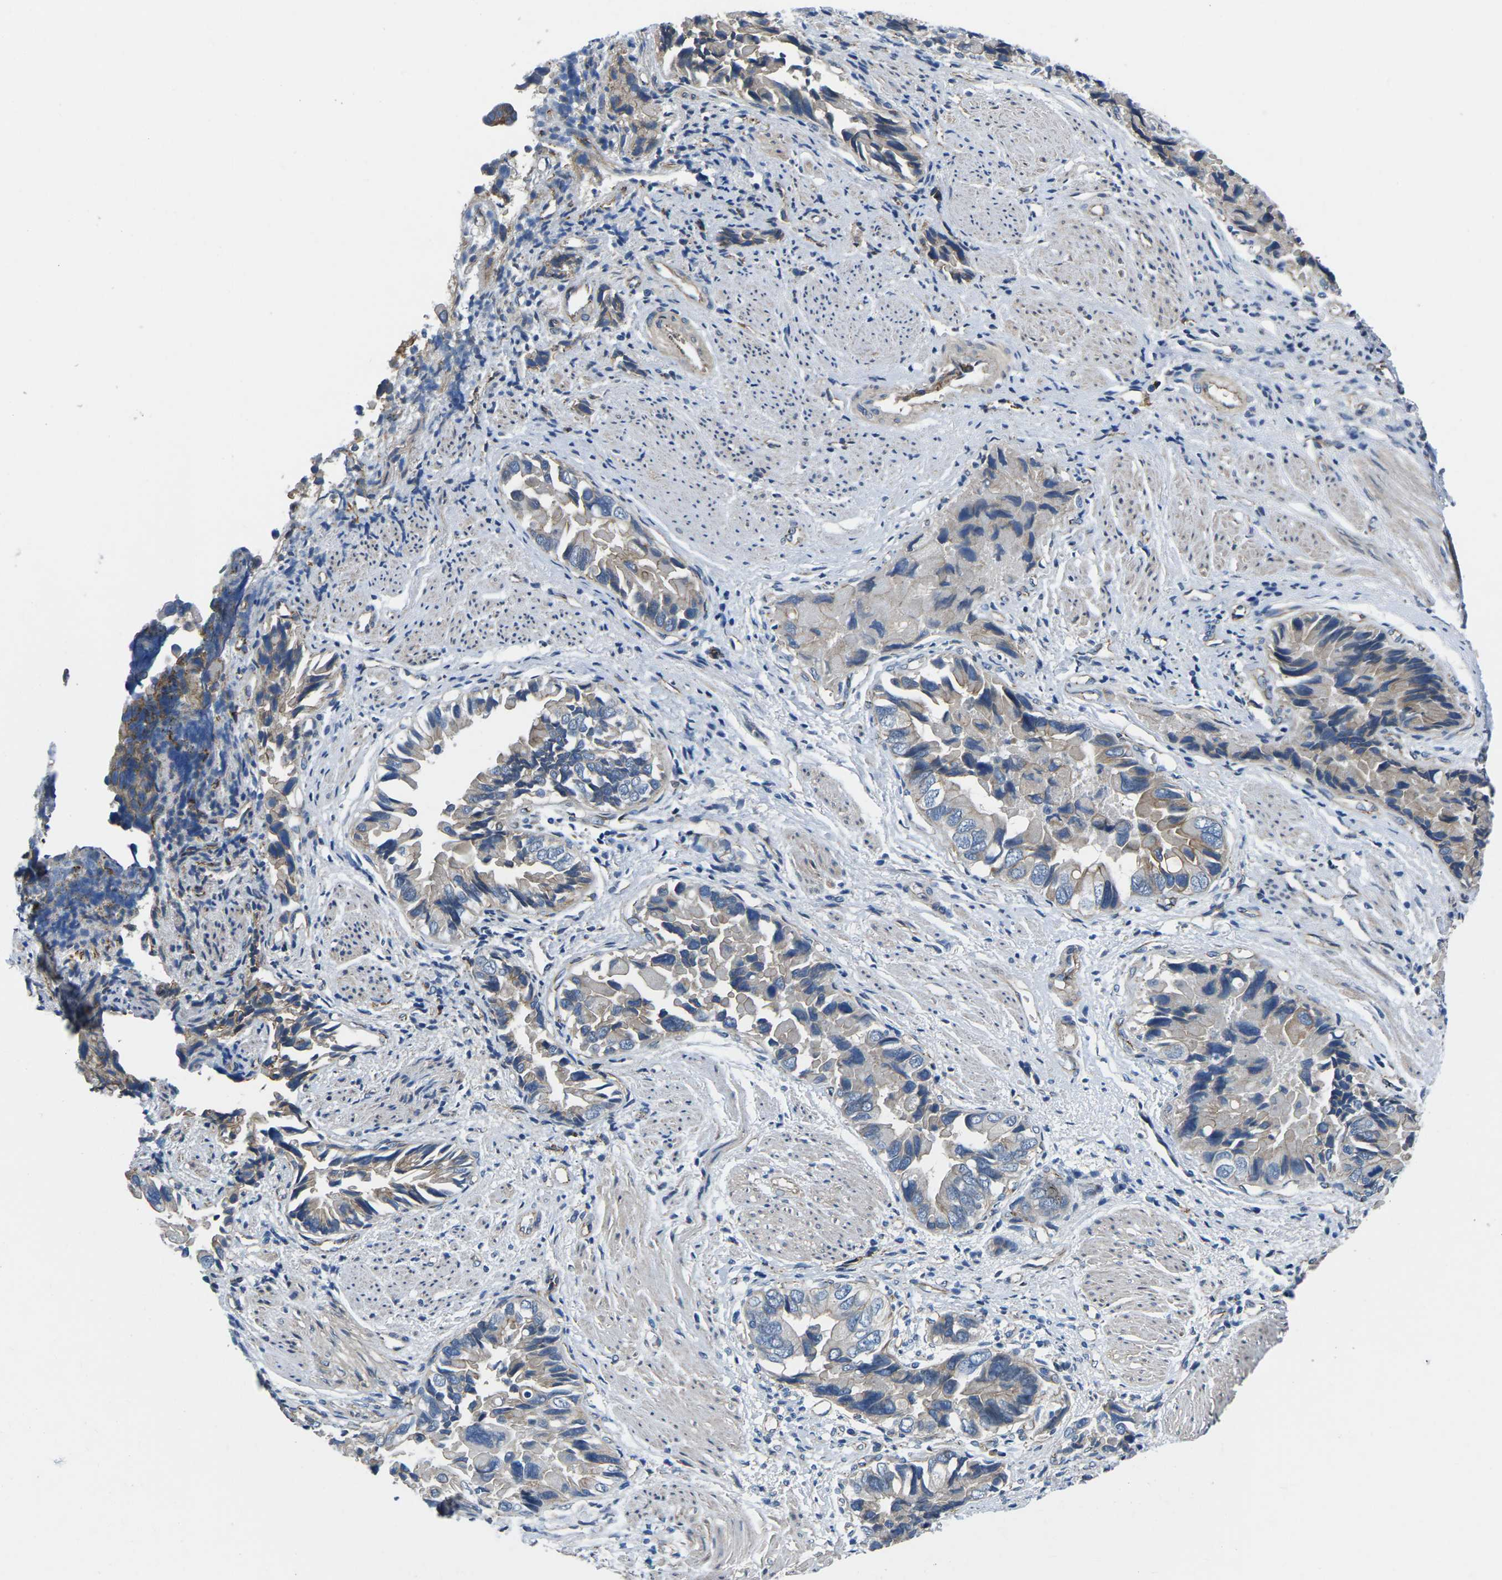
{"staining": {"intensity": "negative", "quantity": "none", "location": "none"}, "tissue": "liver cancer", "cell_type": "Tumor cells", "image_type": "cancer", "snomed": [{"axis": "morphology", "description": "Cholangiocarcinoma"}, {"axis": "topography", "description": "Liver"}], "caption": "A high-resolution histopathology image shows immunohistochemistry (IHC) staining of cholangiocarcinoma (liver), which shows no significant staining in tumor cells.", "gene": "CTNND1", "patient": {"sex": "female", "age": 79}}